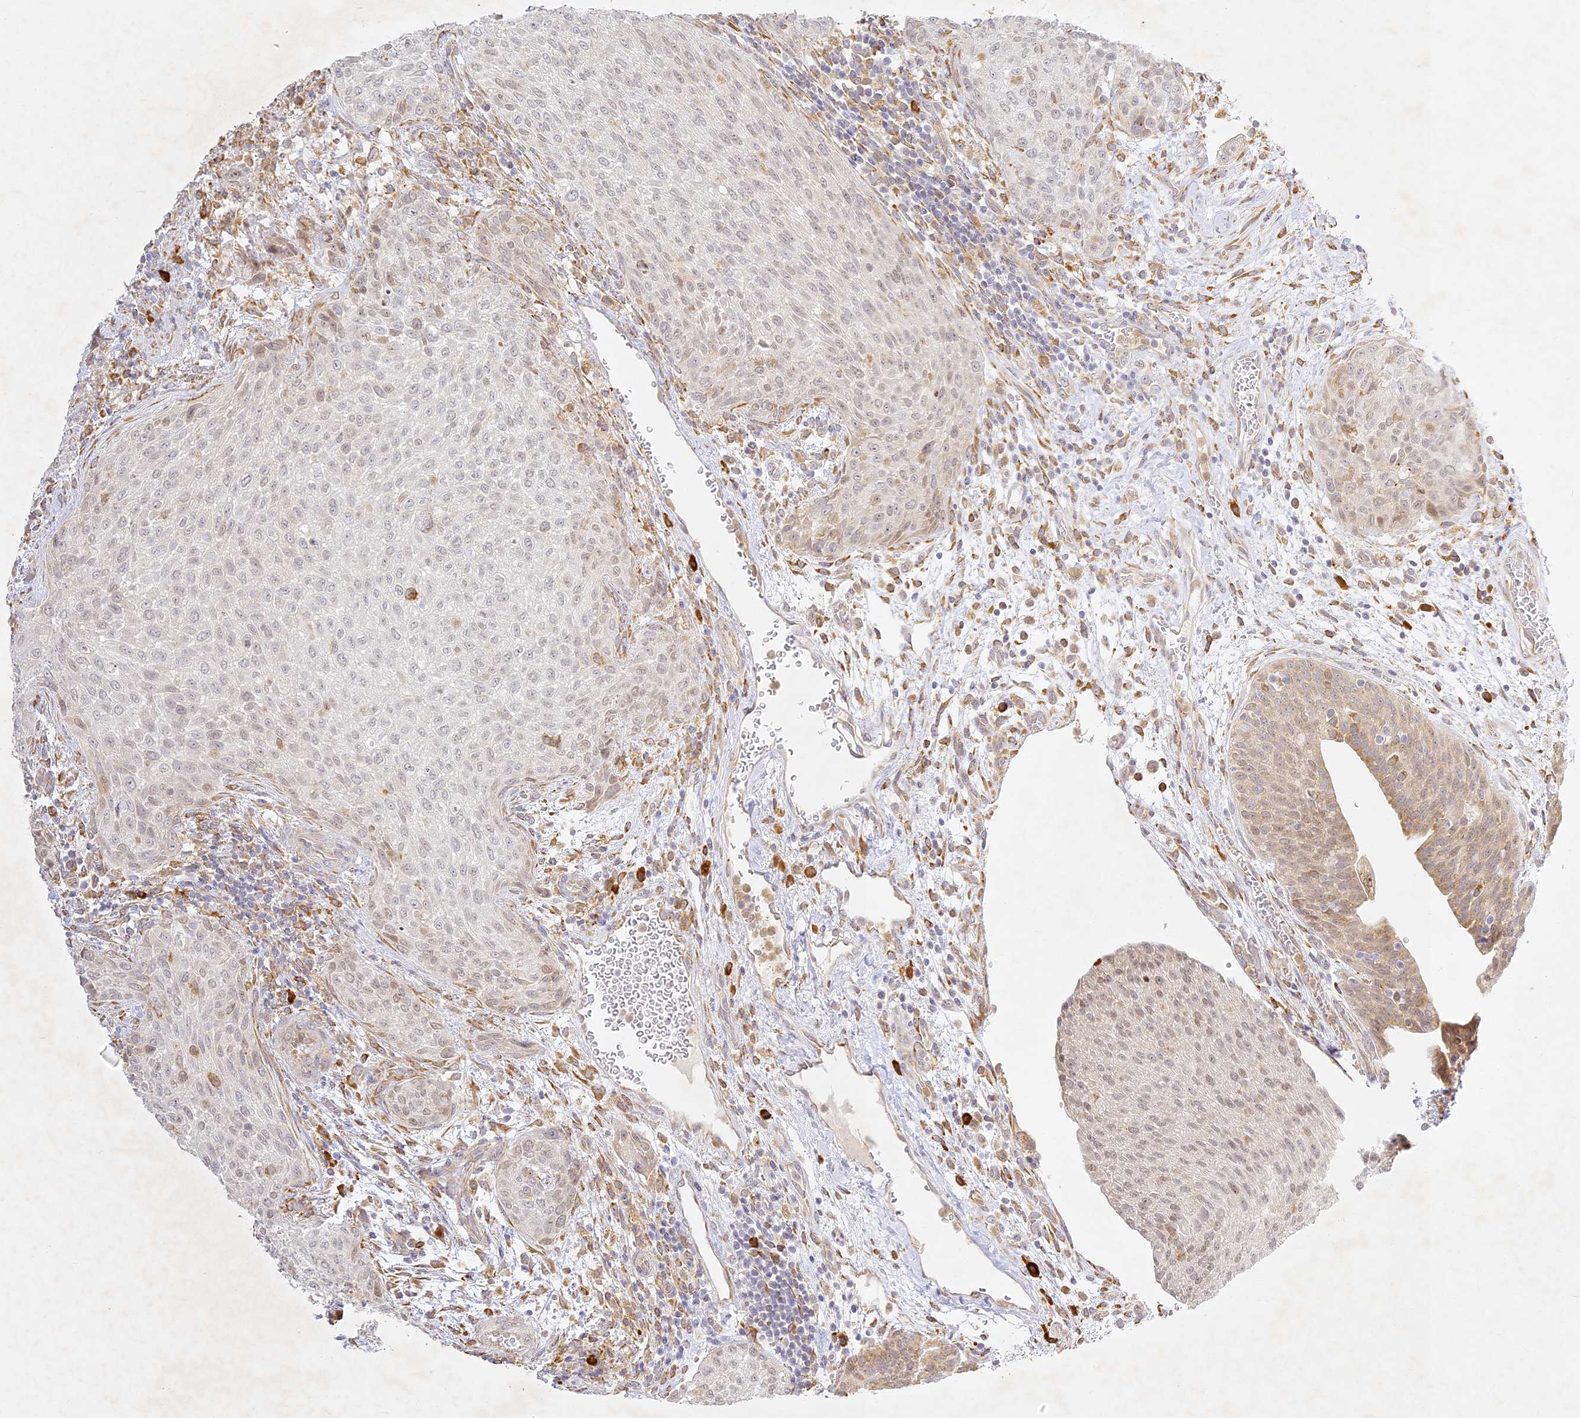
{"staining": {"intensity": "weak", "quantity": "<25%", "location": "cytoplasmic/membranous"}, "tissue": "urothelial cancer", "cell_type": "Tumor cells", "image_type": "cancer", "snomed": [{"axis": "morphology", "description": "Urothelial carcinoma, High grade"}, {"axis": "topography", "description": "Urinary bladder"}], "caption": "High power microscopy histopathology image of an immunohistochemistry image of urothelial cancer, revealing no significant positivity in tumor cells.", "gene": "SLC30A5", "patient": {"sex": "male", "age": 35}}